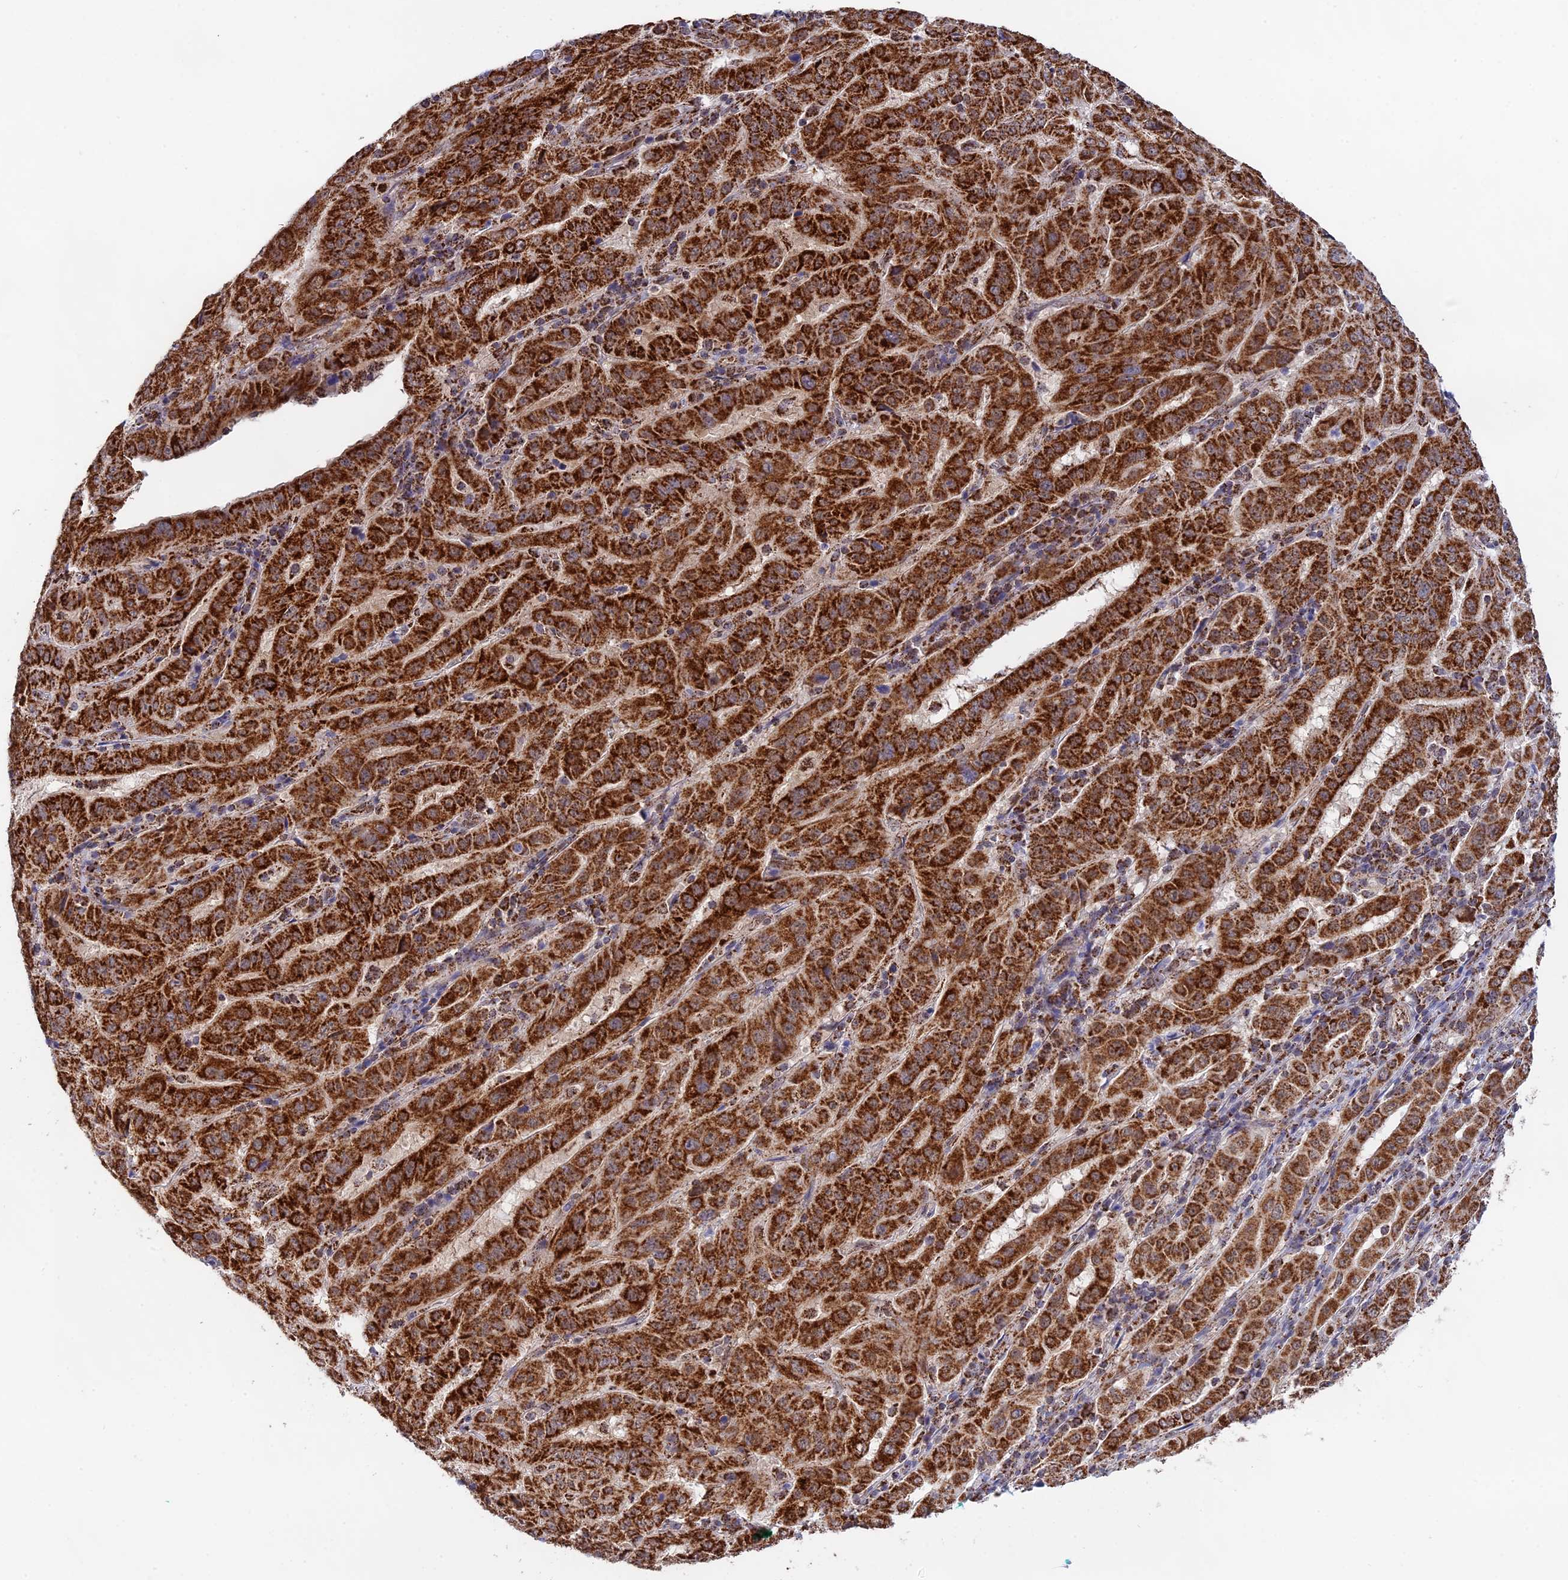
{"staining": {"intensity": "strong", "quantity": ">75%", "location": "cytoplasmic/membranous"}, "tissue": "pancreatic cancer", "cell_type": "Tumor cells", "image_type": "cancer", "snomed": [{"axis": "morphology", "description": "Adenocarcinoma, NOS"}, {"axis": "topography", "description": "Pancreas"}], "caption": "The micrograph exhibits immunohistochemical staining of pancreatic cancer. There is strong cytoplasmic/membranous expression is present in approximately >75% of tumor cells. (Stains: DAB in brown, nuclei in blue, Microscopy: brightfield microscopy at high magnification).", "gene": "CDC16", "patient": {"sex": "male", "age": 63}}